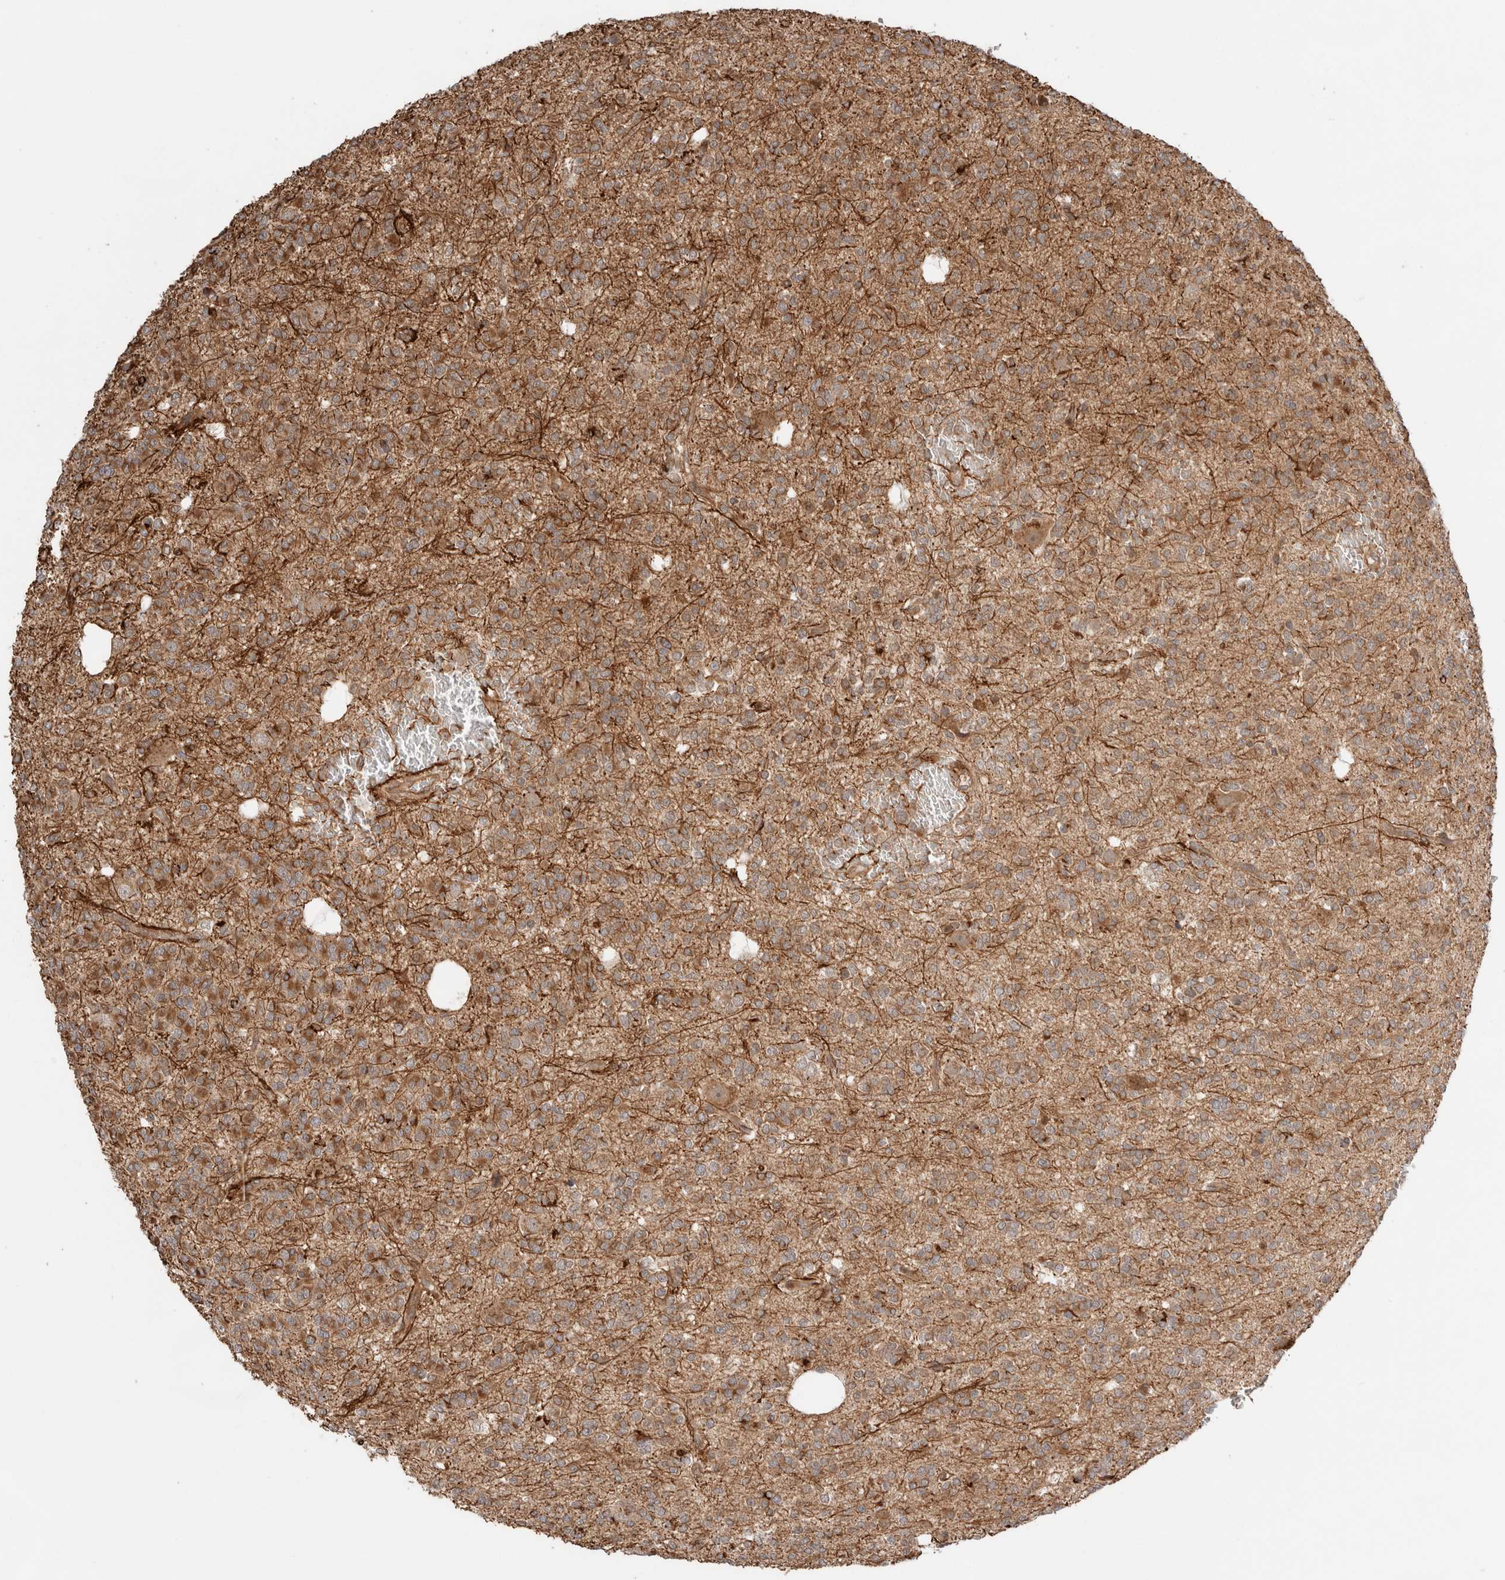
{"staining": {"intensity": "strong", "quantity": ">75%", "location": "cytoplasmic/membranous"}, "tissue": "glioma", "cell_type": "Tumor cells", "image_type": "cancer", "snomed": [{"axis": "morphology", "description": "Glioma, malignant, Low grade"}, {"axis": "topography", "description": "Brain"}], "caption": "Low-grade glioma (malignant) stained with a protein marker demonstrates strong staining in tumor cells.", "gene": "ZNF649", "patient": {"sex": "male", "age": 38}}